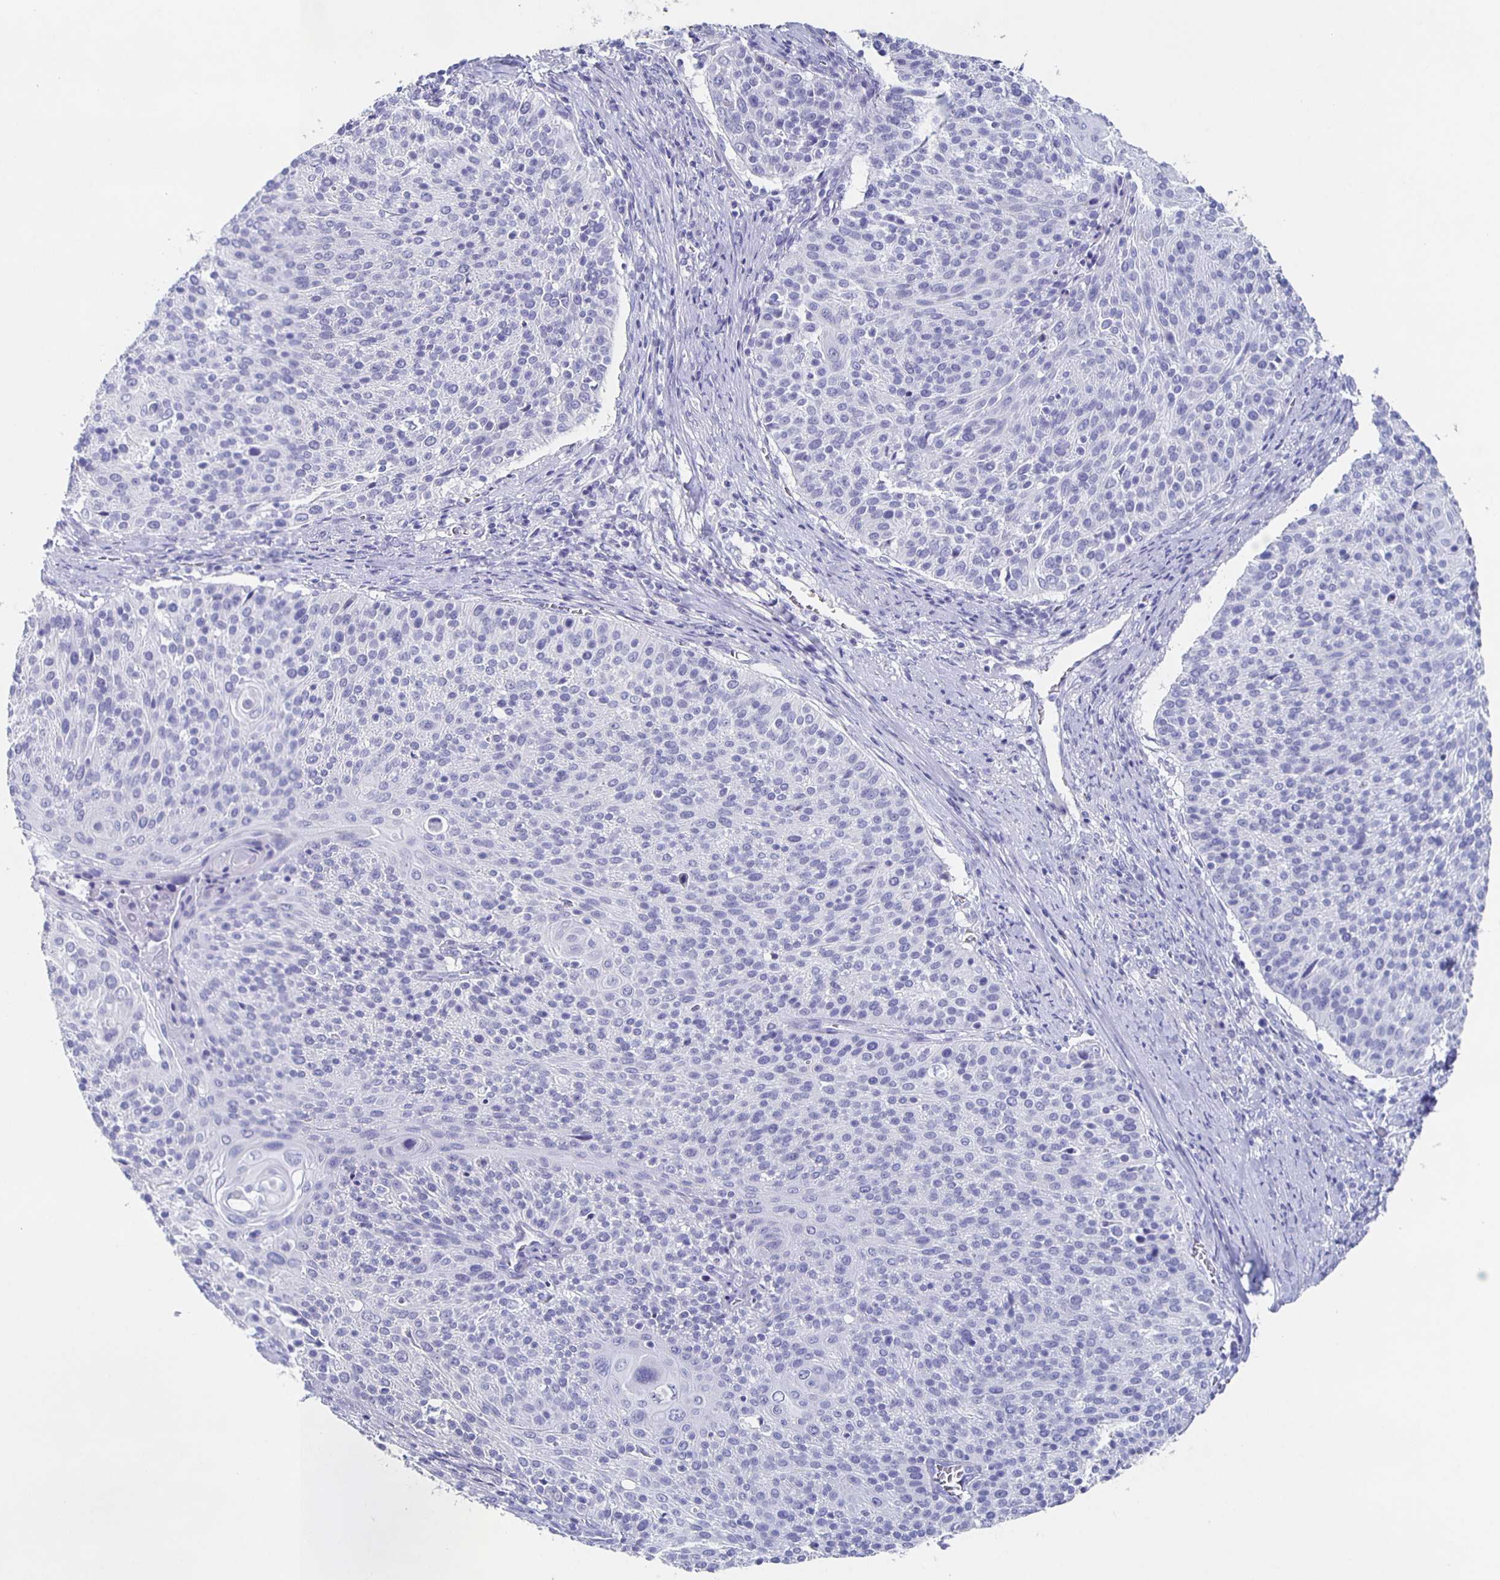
{"staining": {"intensity": "negative", "quantity": "none", "location": "none"}, "tissue": "cervical cancer", "cell_type": "Tumor cells", "image_type": "cancer", "snomed": [{"axis": "morphology", "description": "Squamous cell carcinoma, NOS"}, {"axis": "topography", "description": "Cervix"}], "caption": "A histopathology image of squamous cell carcinoma (cervical) stained for a protein displays no brown staining in tumor cells.", "gene": "SLC34A2", "patient": {"sex": "female", "age": 31}}